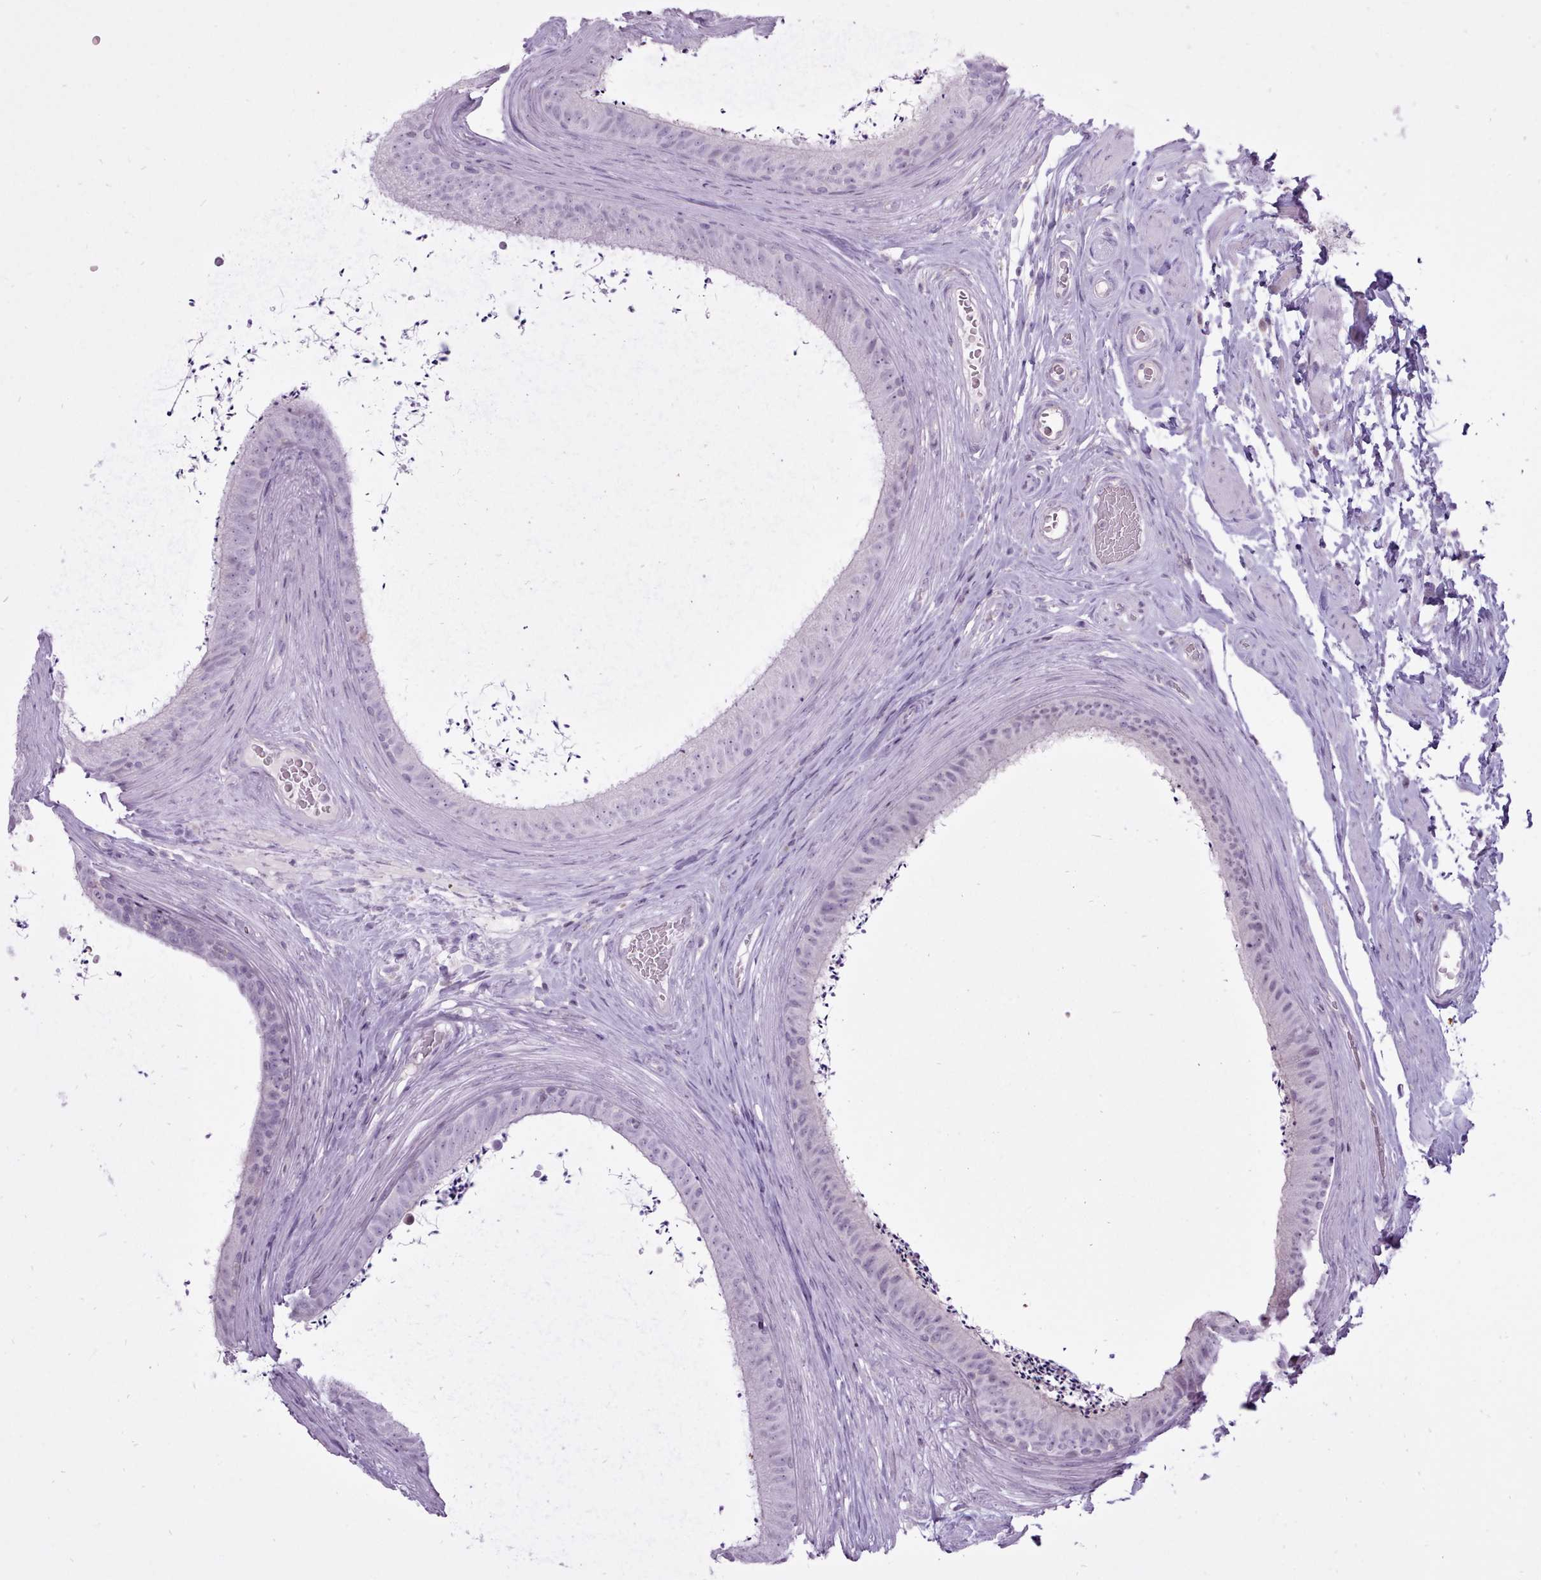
{"staining": {"intensity": "negative", "quantity": "none", "location": "none"}, "tissue": "epididymis", "cell_type": "Glandular cells", "image_type": "normal", "snomed": [{"axis": "morphology", "description": "Normal tissue, NOS"}, {"axis": "topography", "description": "Testis"}, {"axis": "topography", "description": "Epididymis"}], "caption": "This is a histopathology image of IHC staining of benign epididymis, which shows no staining in glandular cells. Nuclei are stained in blue.", "gene": "BDKRB2", "patient": {"sex": "male", "age": 41}}